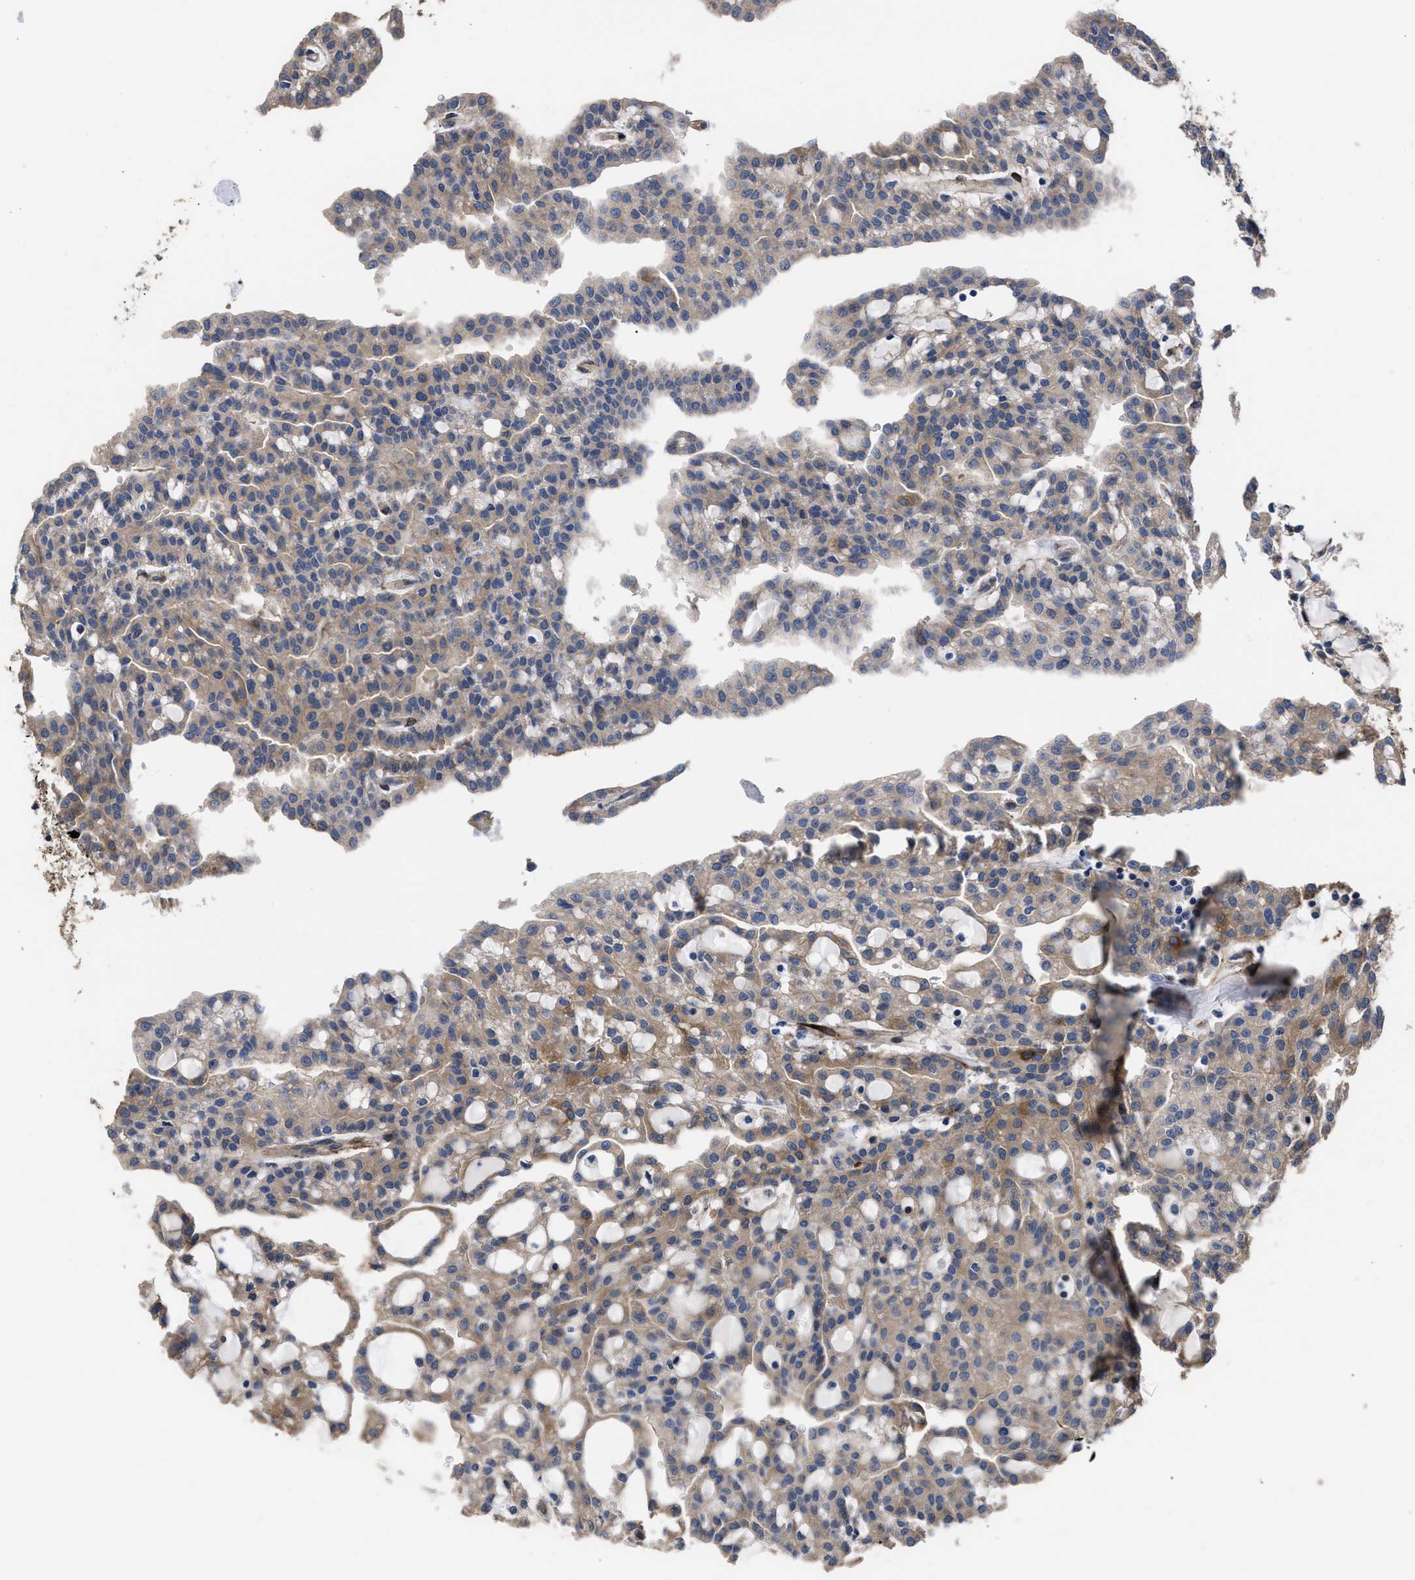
{"staining": {"intensity": "moderate", "quantity": ">75%", "location": "cytoplasmic/membranous"}, "tissue": "renal cancer", "cell_type": "Tumor cells", "image_type": "cancer", "snomed": [{"axis": "morphology", "description": "Adenocarcinoma, NOS"}, {"axis": "topography", "description": "Kidney"}], "caption": "Brown immunohistochemical staining in human adenocarcinoma (renal) displays moderate cytoplasmic/membranous expression in about >75% of tumor cells.", "gene": "SQLE", "patient": {"sex": "male", "age": 63}}